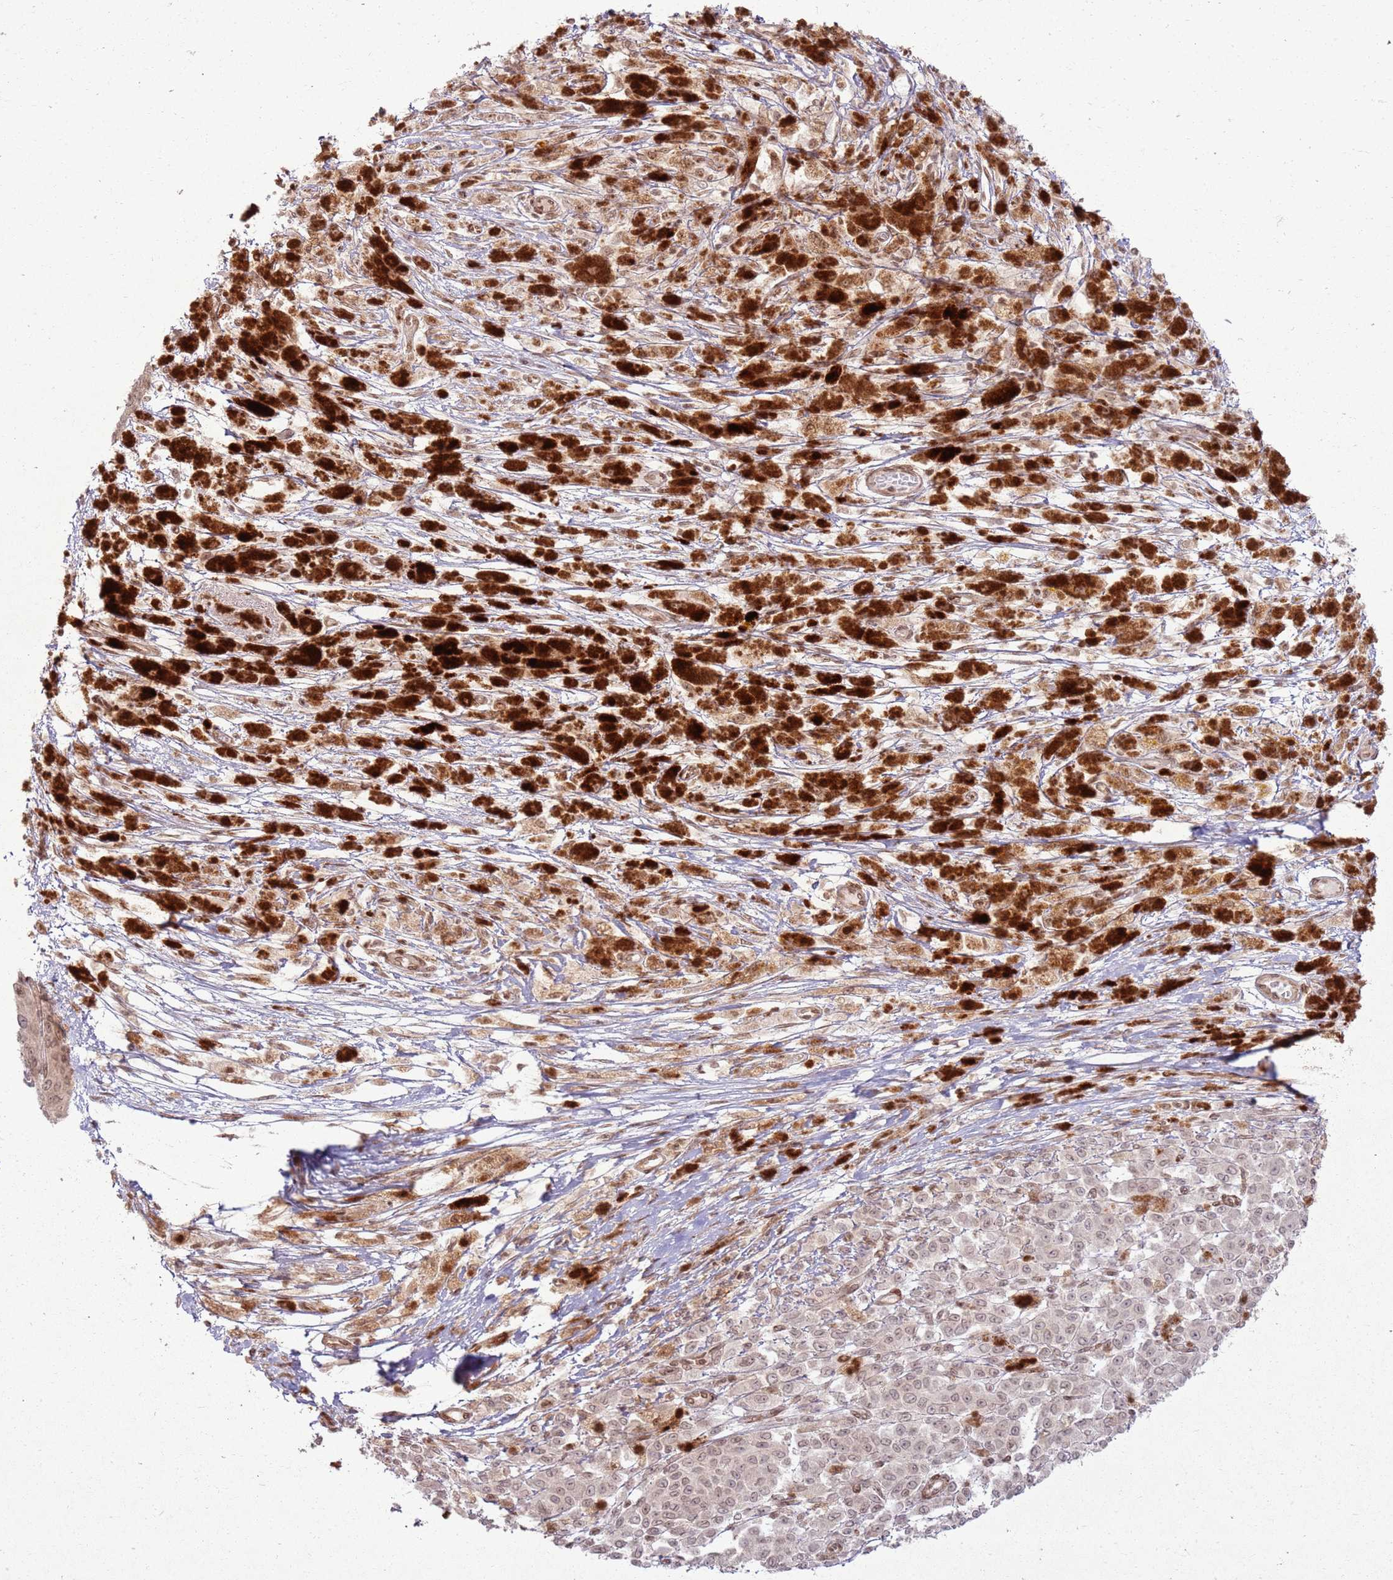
{"staining": {"intensity": "weak", "quantity": ">75%", "location": "nuclear"}, "tissue": "melanoma", "cell_type": "Tumor cells", "image_type": "cancer", "snomed": [{"axis": "morphology", "description": "Malignant melanoma, NOS"}, {"axis": "topography", "description": "Skin"}], "caption": "Immunohistochemistry (IHC) (DAB (3,3'-diaminobenzidine)) staining of human melanoma reveals weak nuclear protein positivity in about >75% of tumor cells.", "gene": "KLHL36", "patient": {"sex": "female", "age": 52}}